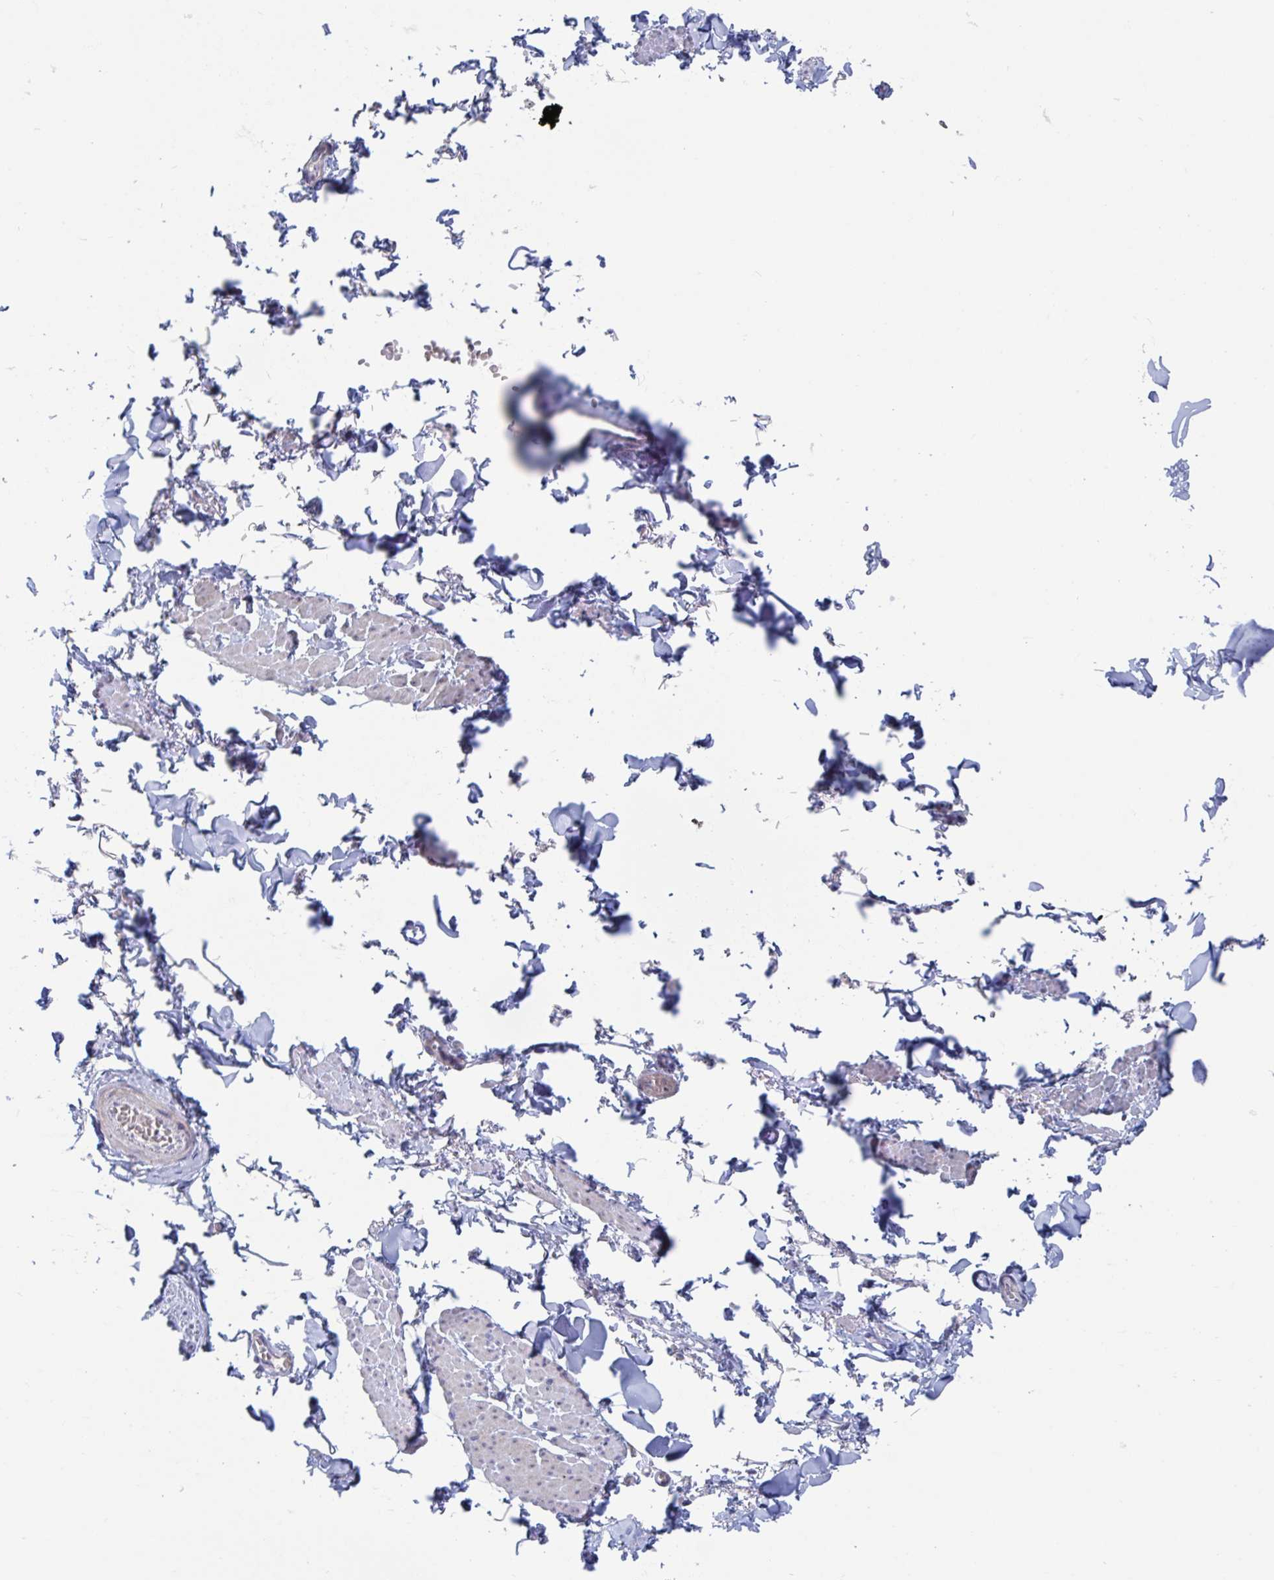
{"staining": {"intensity": "negative", "quantity": "none", "location": "none"}, "tissue": "adipose tissue", "cell_type": "Adipocytes", "image_type": "normal", "snomed": [{"axis": "morphology", "description": "Normal tissue, NOS"}, {"axis": "topography", "description": "Vulva"}, {"axis": "topography", "description": "Peripheral nerve tissue"}], "caption": "Immunohistochemistry (IHC) histopathology image of normal adipose tissue: human adipose tissue stained with DAB shows no significant protein staining in adipocytes. (Stains: DAB immunohistochemistry with hematoxylin counter stain, Microscopy: brightfield microscopy at high magnification).", "gene": "MRPL53", "patient": {"sex": "female", "age": 66}}